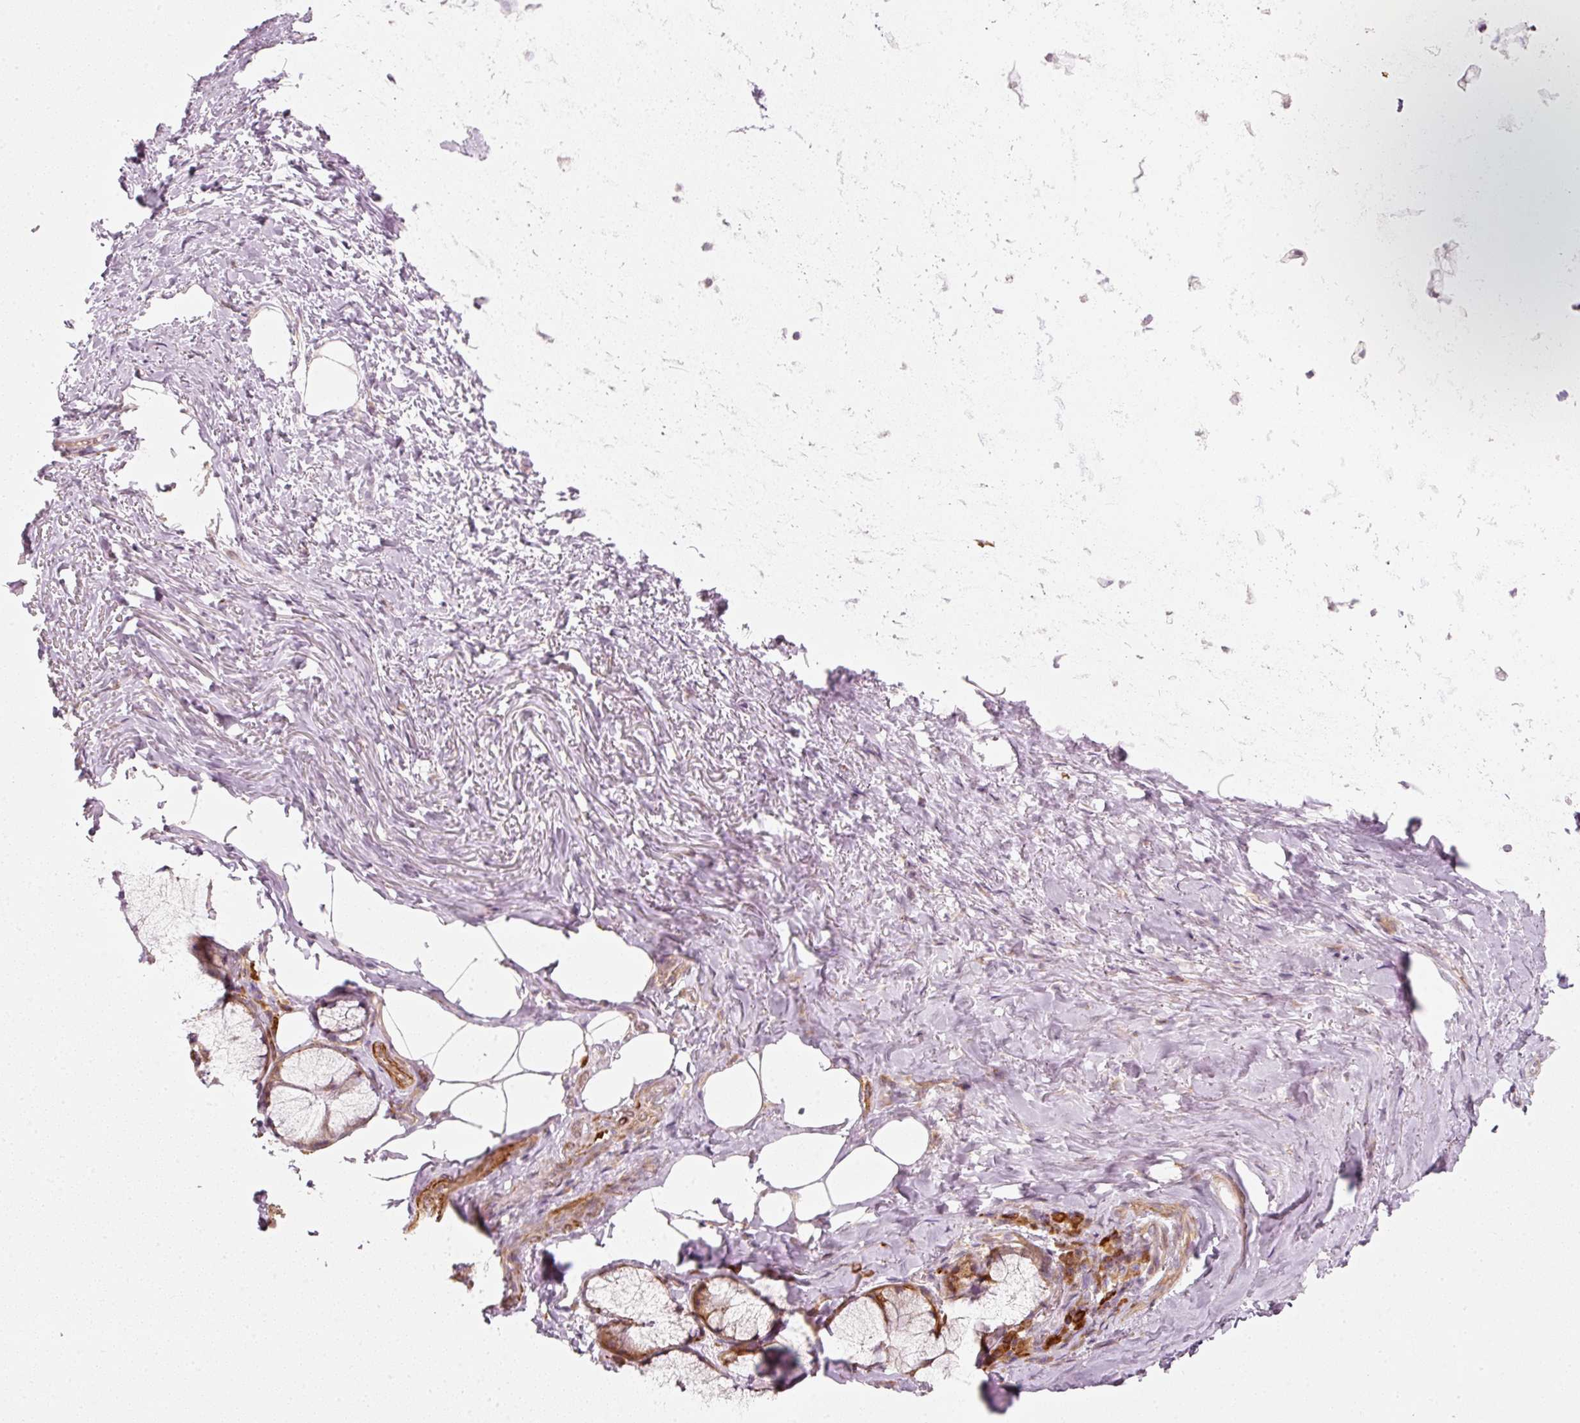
{"staining": {"intensity": "negative", "quantity": "none", "location": "none"}, "tissue": "adipose tissue", "cell_type": "Adipocytes", "image_type": "normal", "snomed": [{"axis": "morphology", "description": "Normal tissue, NOS"}, {"axis": "topography", "description": "Cartilage tissue"}, {"axis": "topography", "description": "Bronchus"}], "caption": "This is an IHC image of unremarkable human adipose tissue. There is no staining in adipocytes.", "gene": "KCNQ1", "patient": {"sex": "male", "age": 56}}